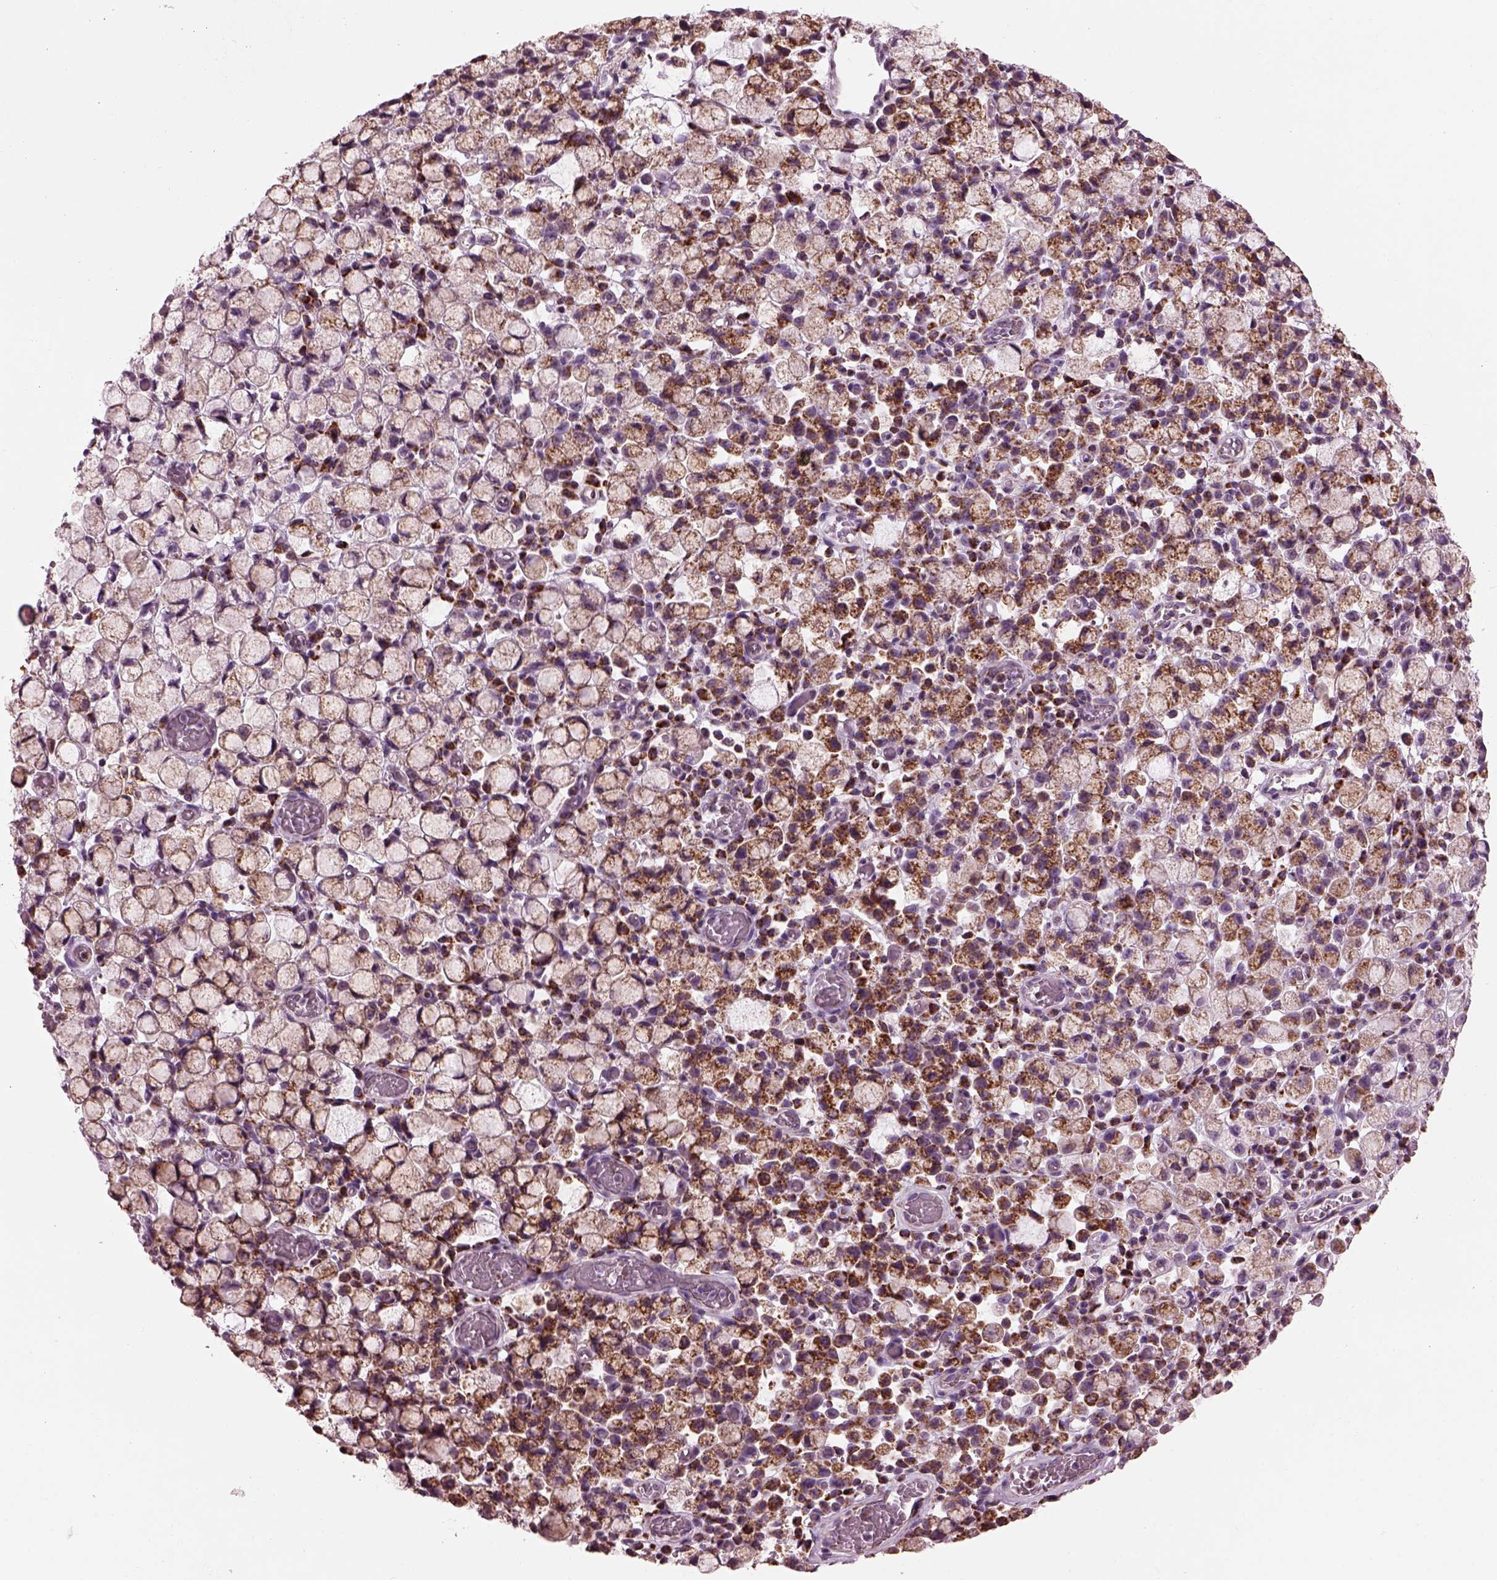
{"staining": {"intensity": "moderate", "quantity": ">75%", "location": "cytoplasmic/membranous"}, "tissue": "stomach cancer", "cell_type": "Tumor cells", "image_type": "cancer", "snomed": [{"axis": "morphology", "description": "Adenocarcinoma, NOS"}, {"axis": "topography", "description": "Stomach"}], "caption": "Immunohistochemical staining of human stomach adenocarcinoma exhibits medium levels of moderate cytoplasmic/membranous protein expression in approximately >75% of tumor cells.", "gene": "ATP5MF", "patient": {"sex": "male", "age": 58}}